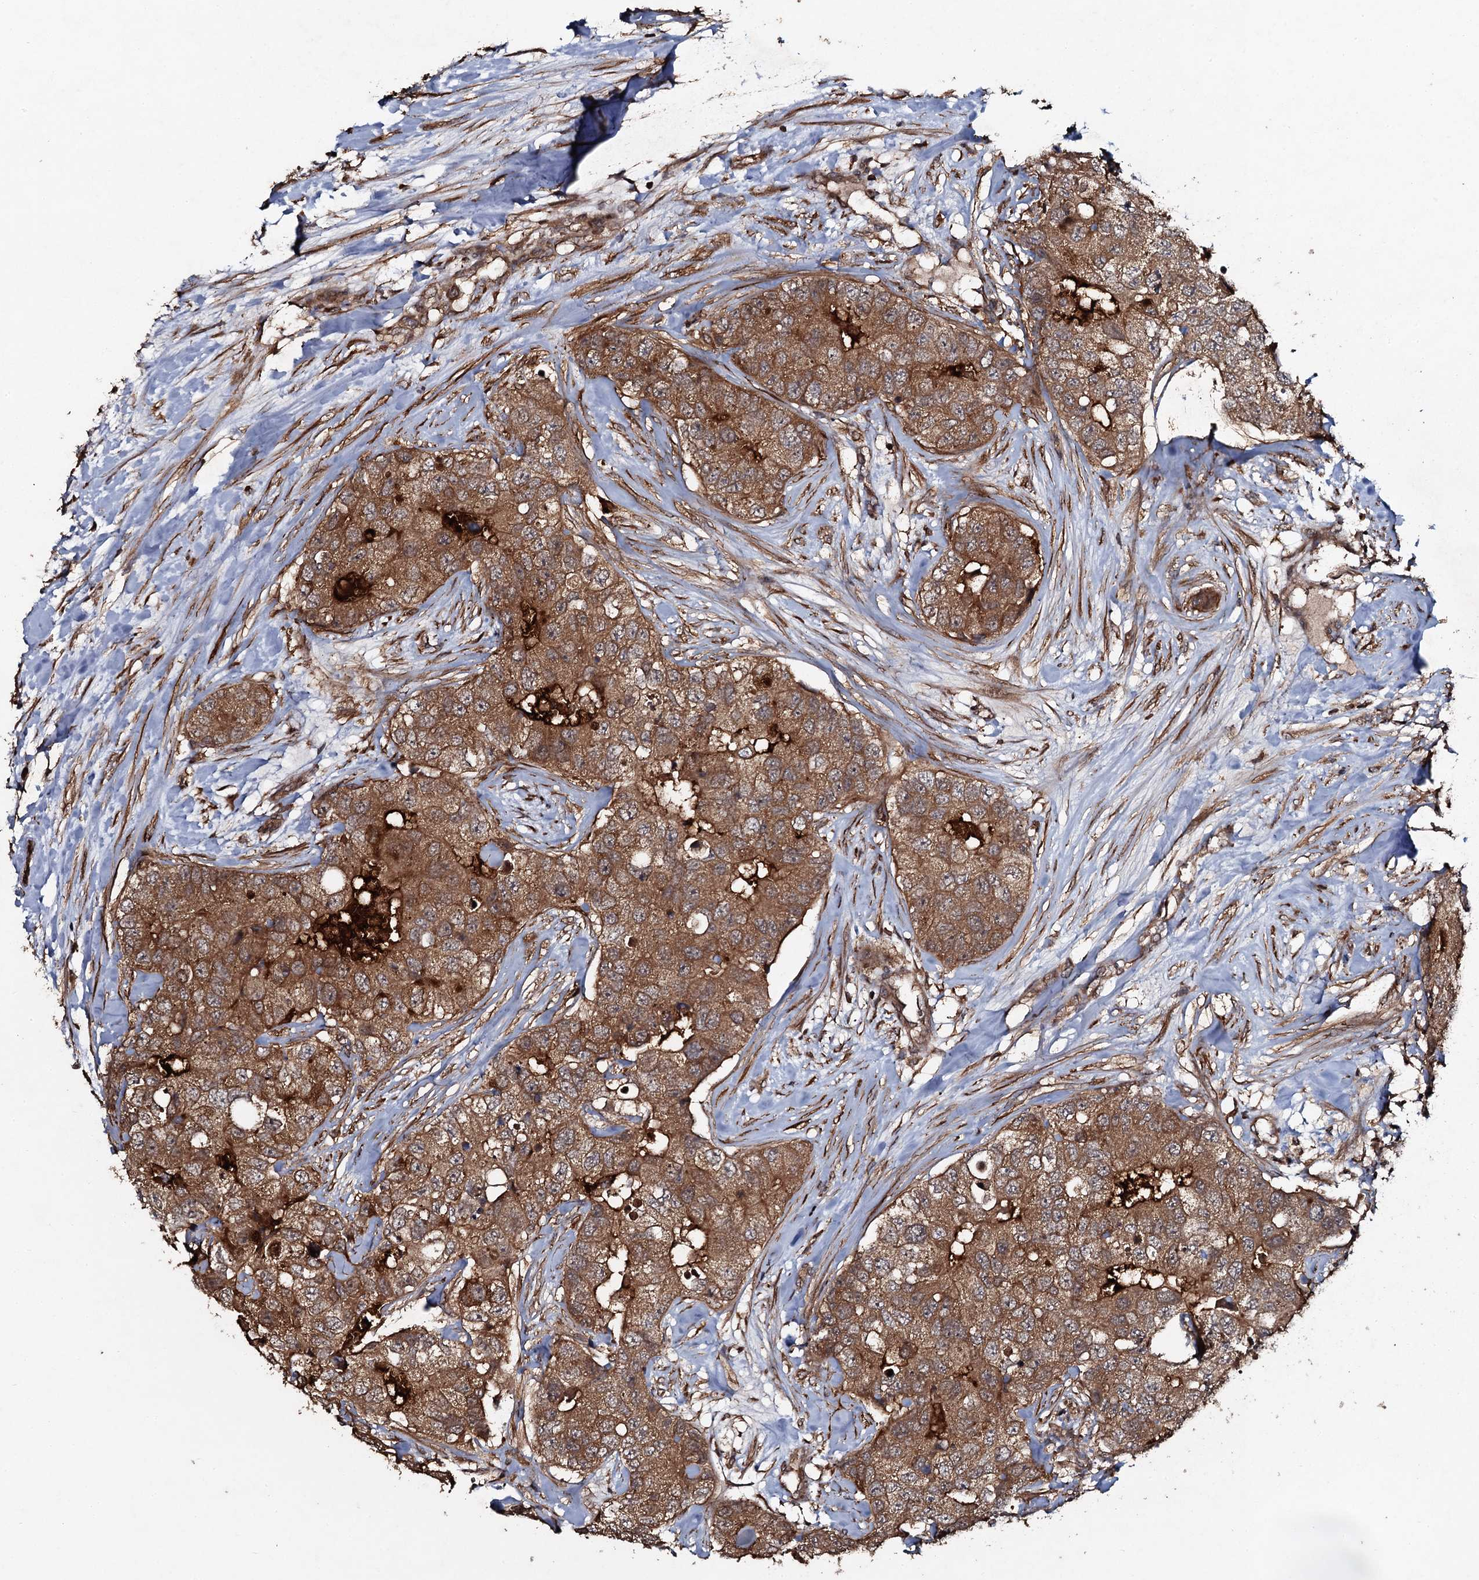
{"staining": {"intensity": "moderate", "quantity": ">75%", "location": "cytoplasmic/membranous"}, "tissue": "breast cancer", "cell_type": "Tumor cells", "image_type": "cancer", "snomed": [{"axis": "morphology", "description": "Duct carcinoma"}, {"axis": "topography", "description": "Breast"}], "caption": "Immunohistochemical staining of human breast infiltrating ductal carcinoma displays medium levels of moderate cytoplasmic/membranous staining in approximately >75% of tumor cells. The protein of interest is stained brown, and the nuclei are stained in blue (DAB (3,3'-diaminobenzidine) IHC with brightfield microscopy, high magnification).", "gene": "ADGRG3", "patient": {"sex": "female", "age": 62}}